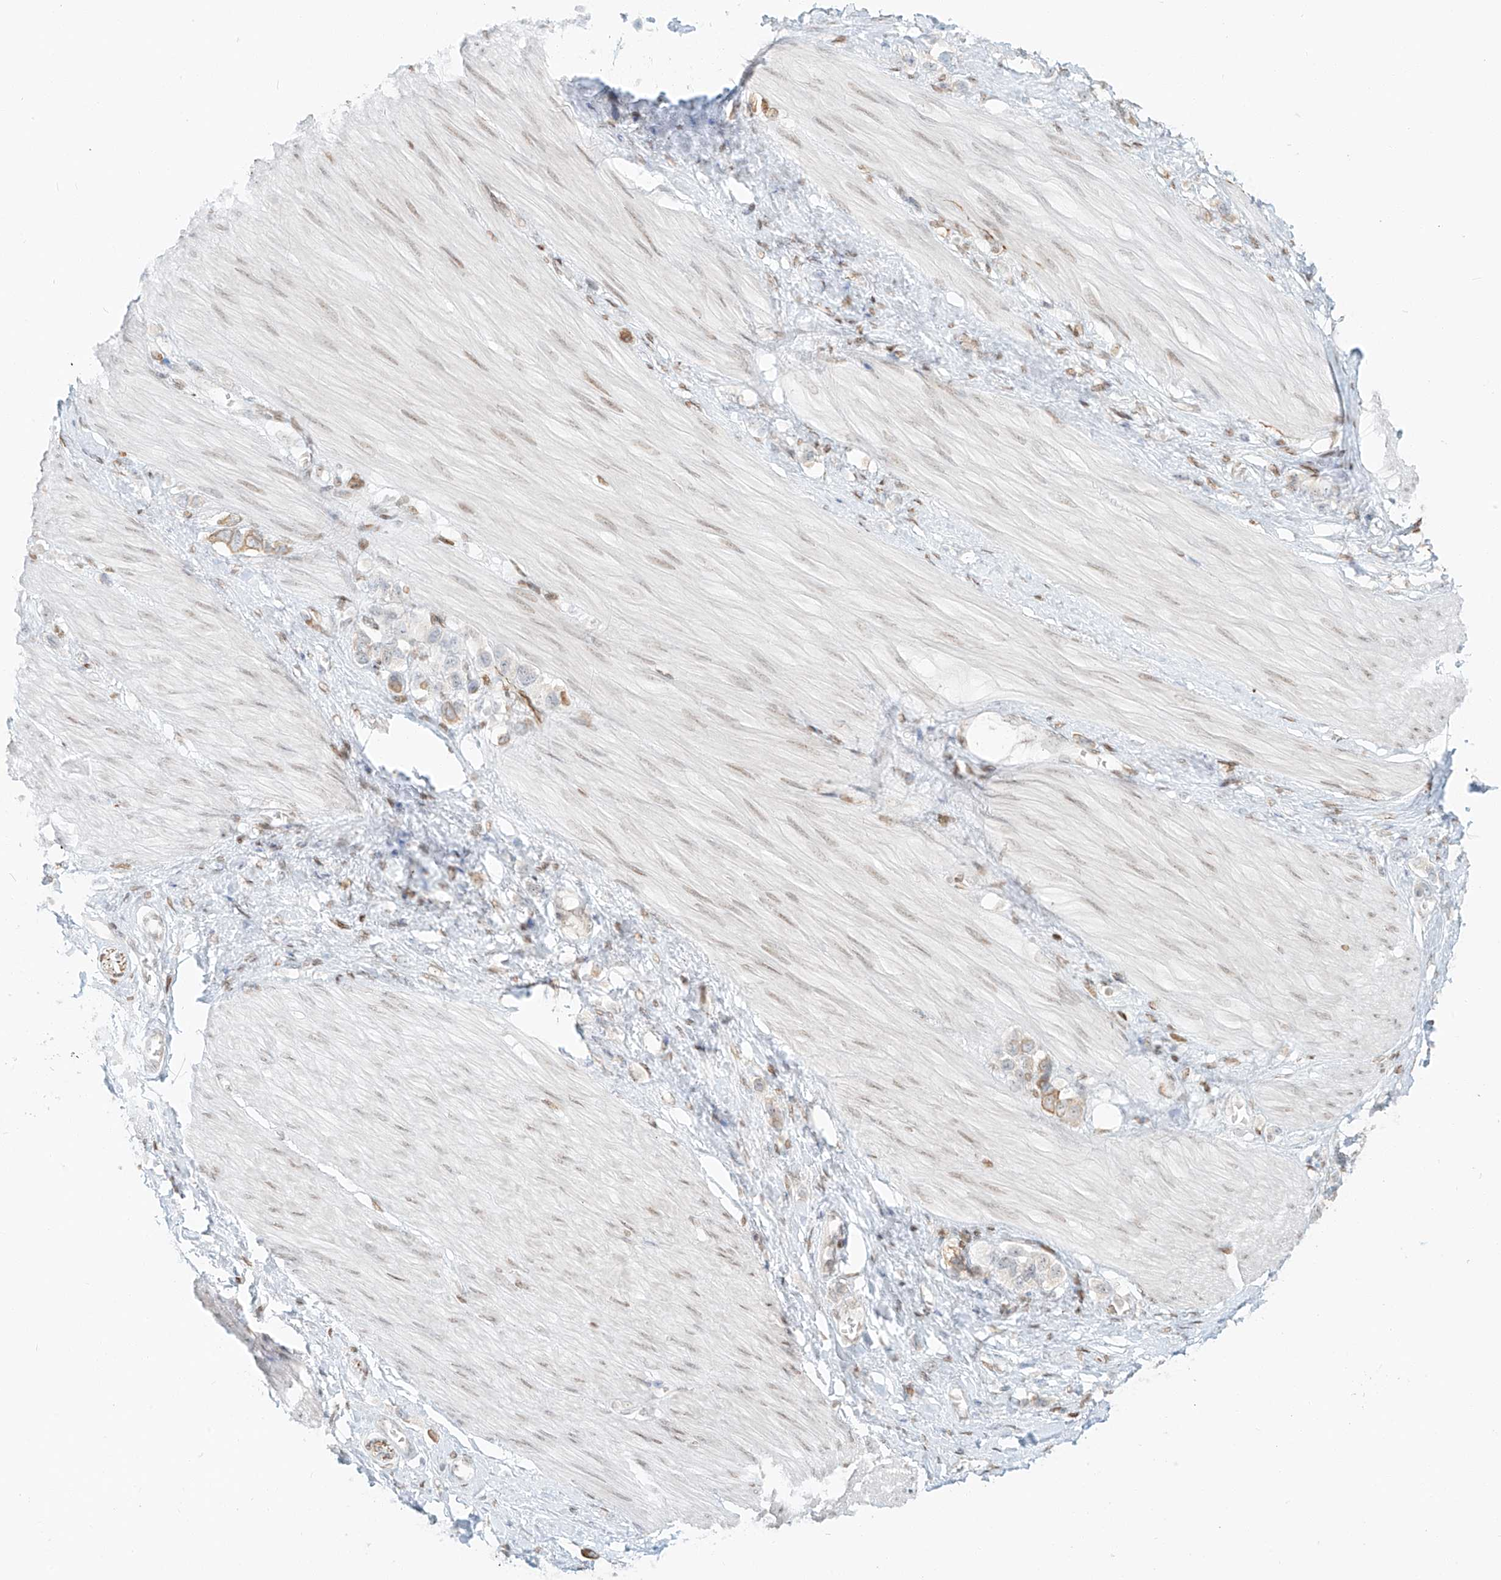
{"staining": {"intensity": "negative", "quantity": "none", "location": "none"}, "tissue": "stomach cancer", "cell_type": "Tumor cells", "image_type": "cancer", "snomed": [{"axis": "morphology", "description": "Adenocarcinoma, NOS"}, {"axis": "topography", "description": "Stomach"}], "caption": "Stomach cancer stained for a protein using immunohistochemistry (IHC) reveals no staining tumor cells.", "gene": "ZNF774", "patient": {"sex": "female", "age": 65}}